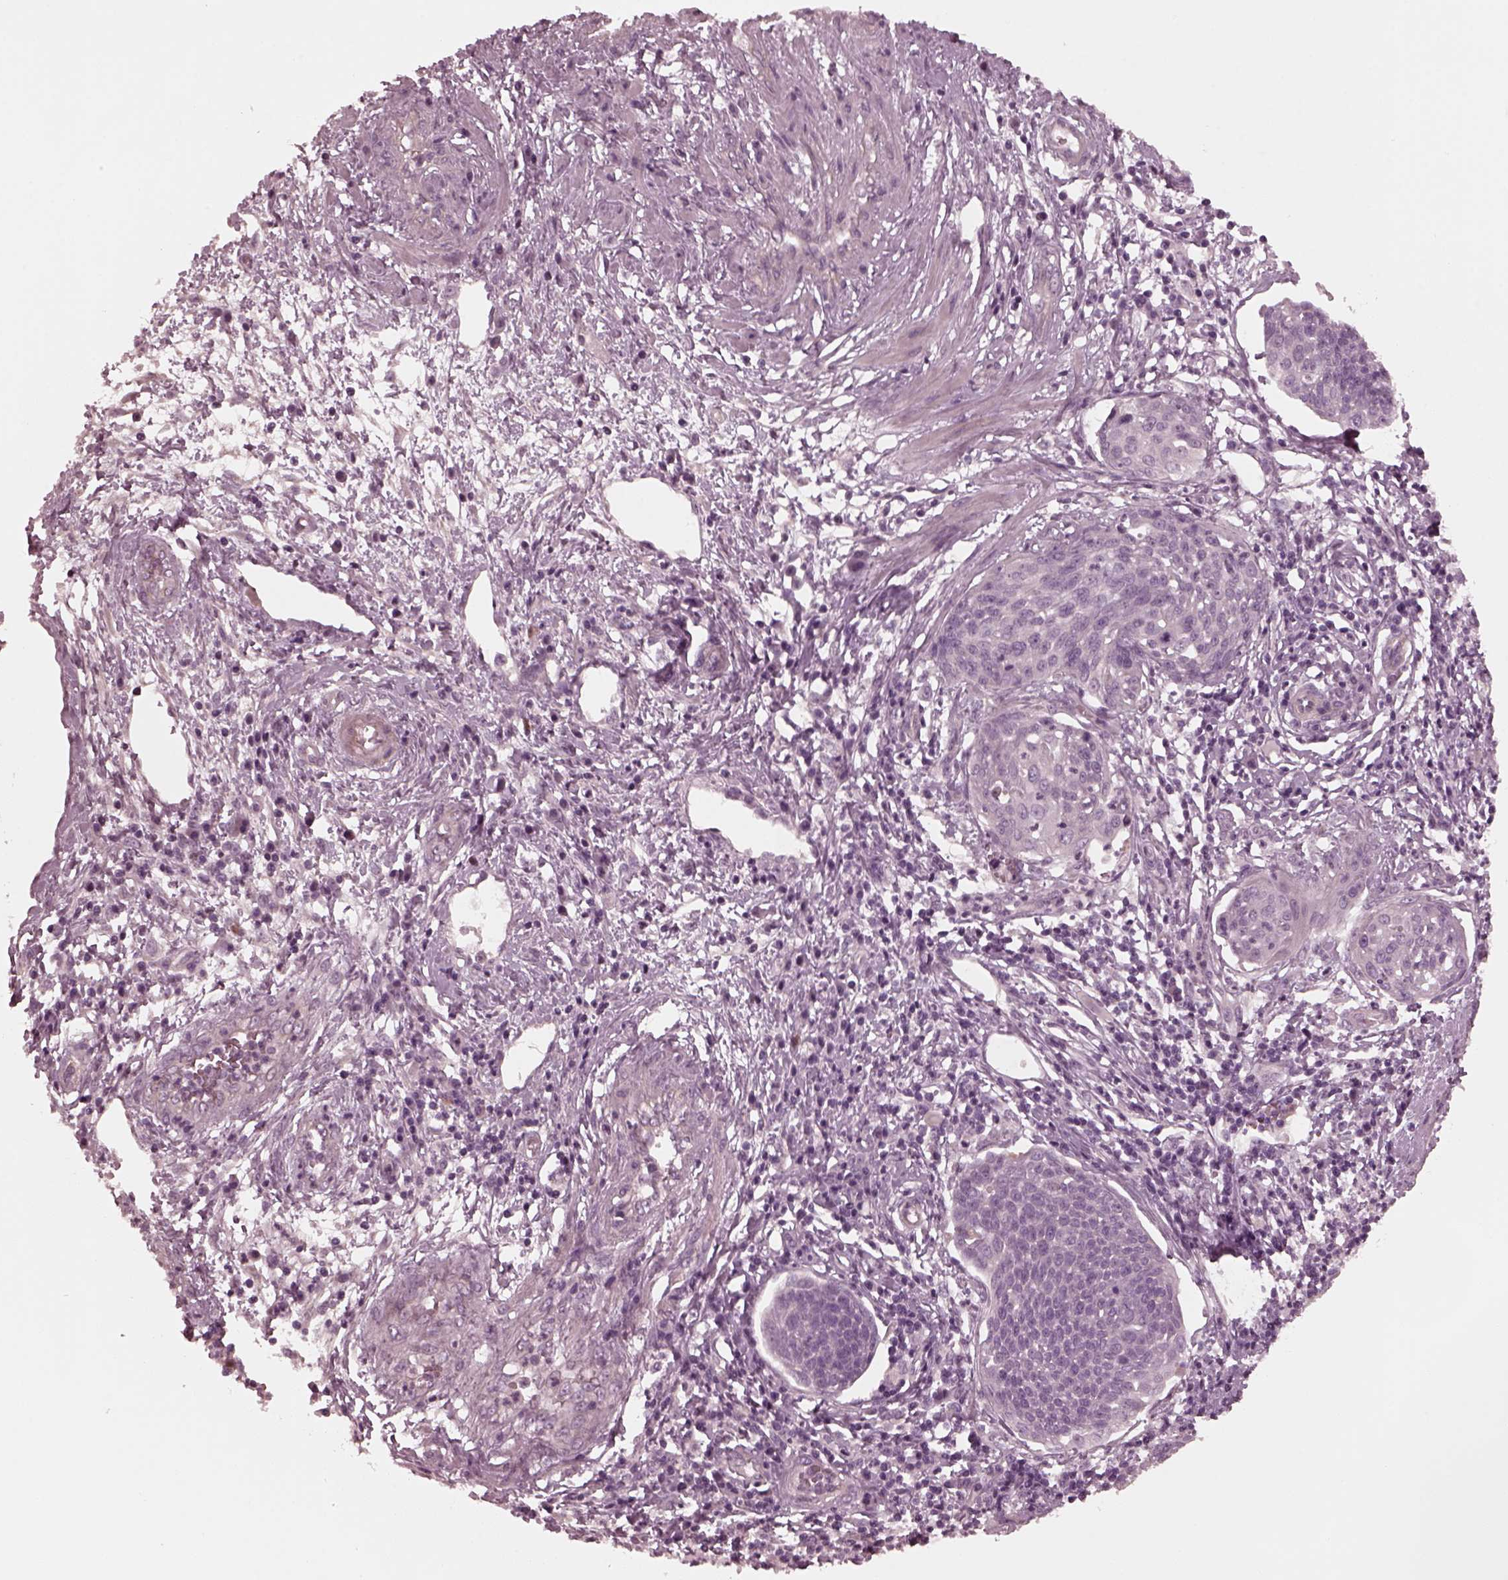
{"staining": {"intensity": "negative", "quantity": "none", "location": "none"}, "tissue": "cervical cancer", "cell_type": "Tumor cells", "image_type": "cancer", "snomed": [{"axis": "morphology", "description": "Squamous cell carcinoma, NOS"}, {"axis": "topography", "description": "Cervix"}], "caption": "Tumor cells show no significant protein positivity in cervical cancer.", "gene": "KIF6", "patient": {"sex": "female", "age": 34}}